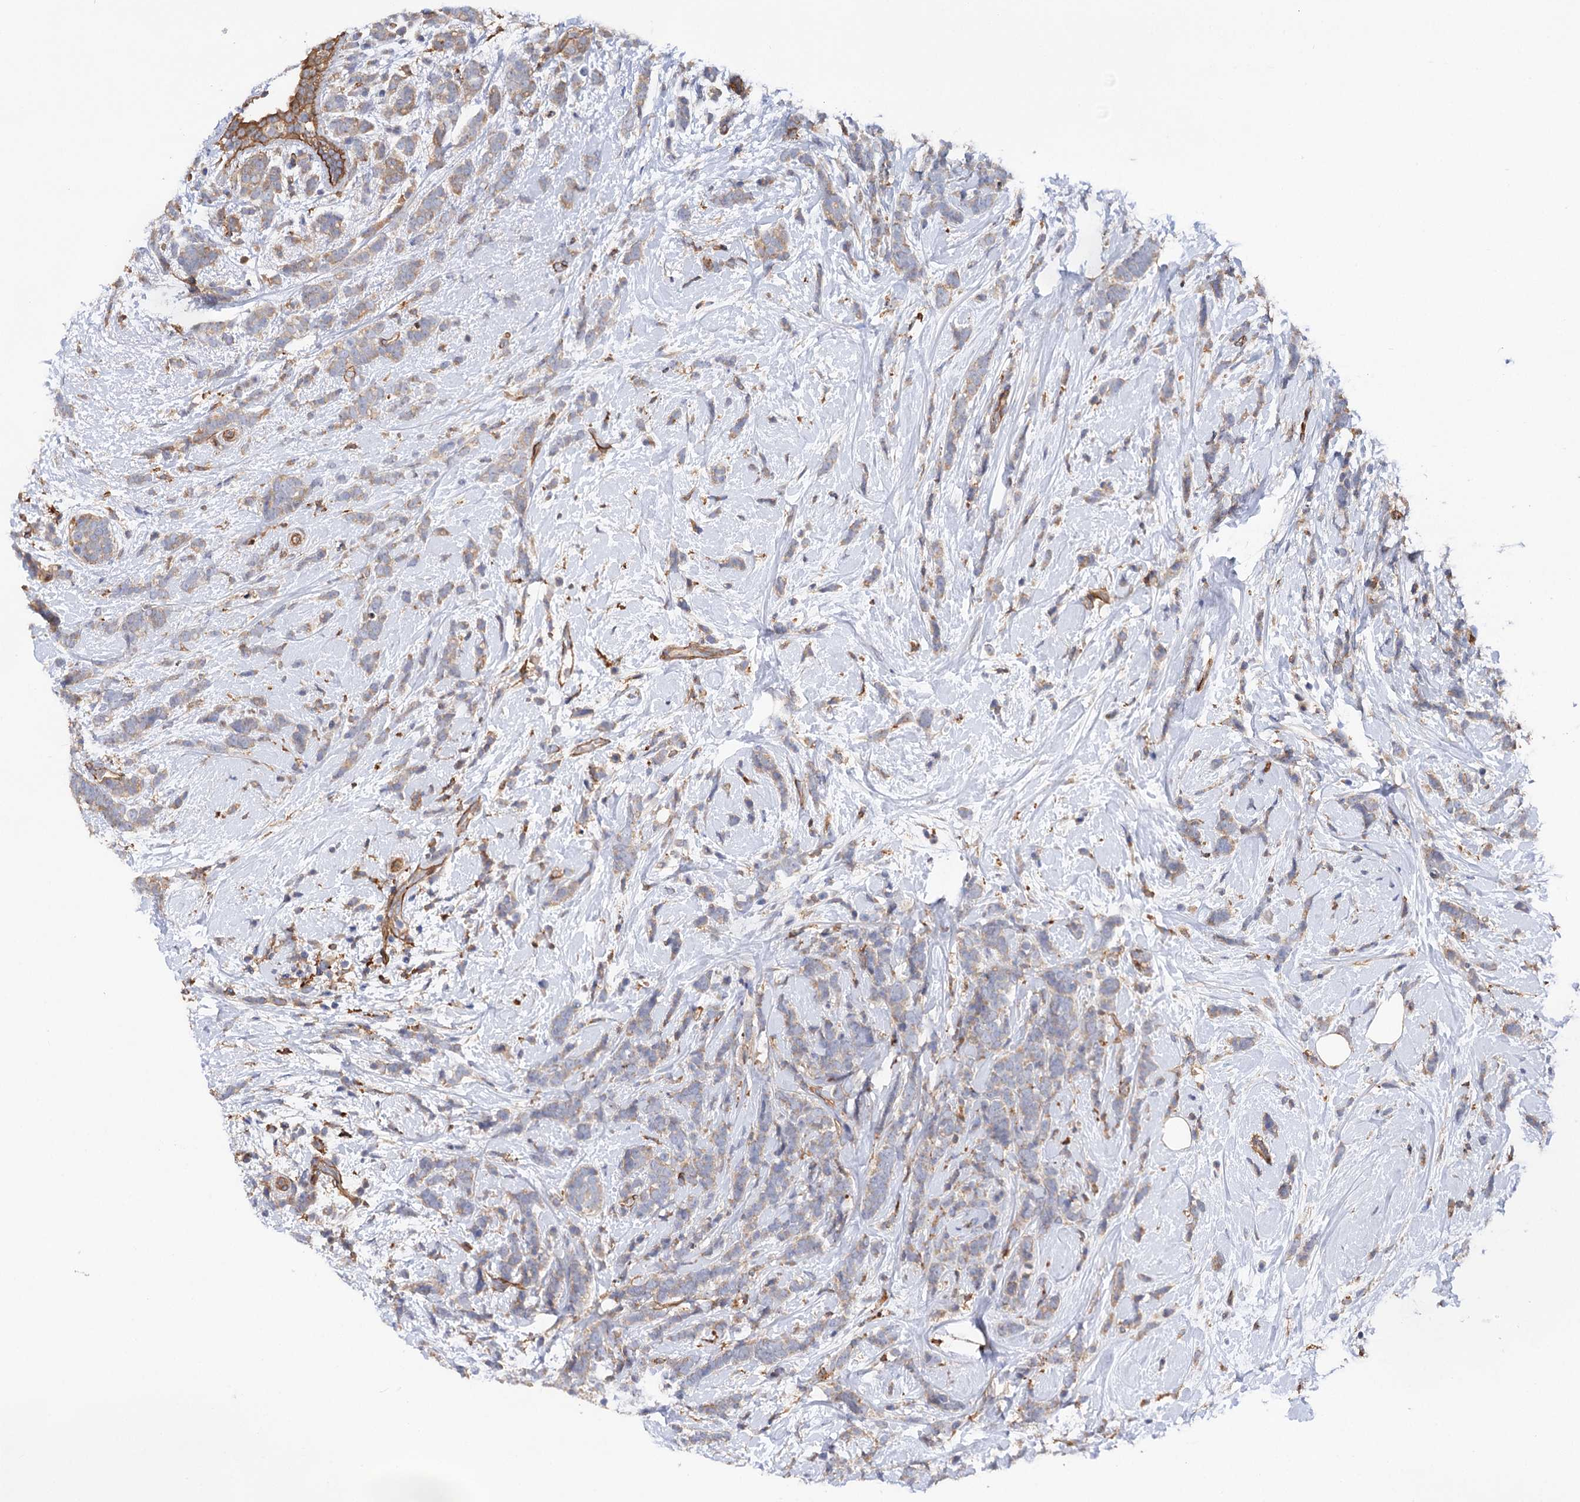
{"staining": {"intensity": "negative", "quantity": "none", "location": "none"}, "tissue": "breast cancer", "cell_type": "Tumor cells", "image_type": "cancer", "snomed": [{"axis": "morphology", "description": "Lobular carcinoma"}, {"axis": "topography", "description": "Breast"}], "caption": "The immunohistochemistry histopathology image has no significant positivity in tumor cells of lobular carcinoma (breast) tissue.", "gene": "CSAD", "patient": {"sex": "female", "age": 58}}